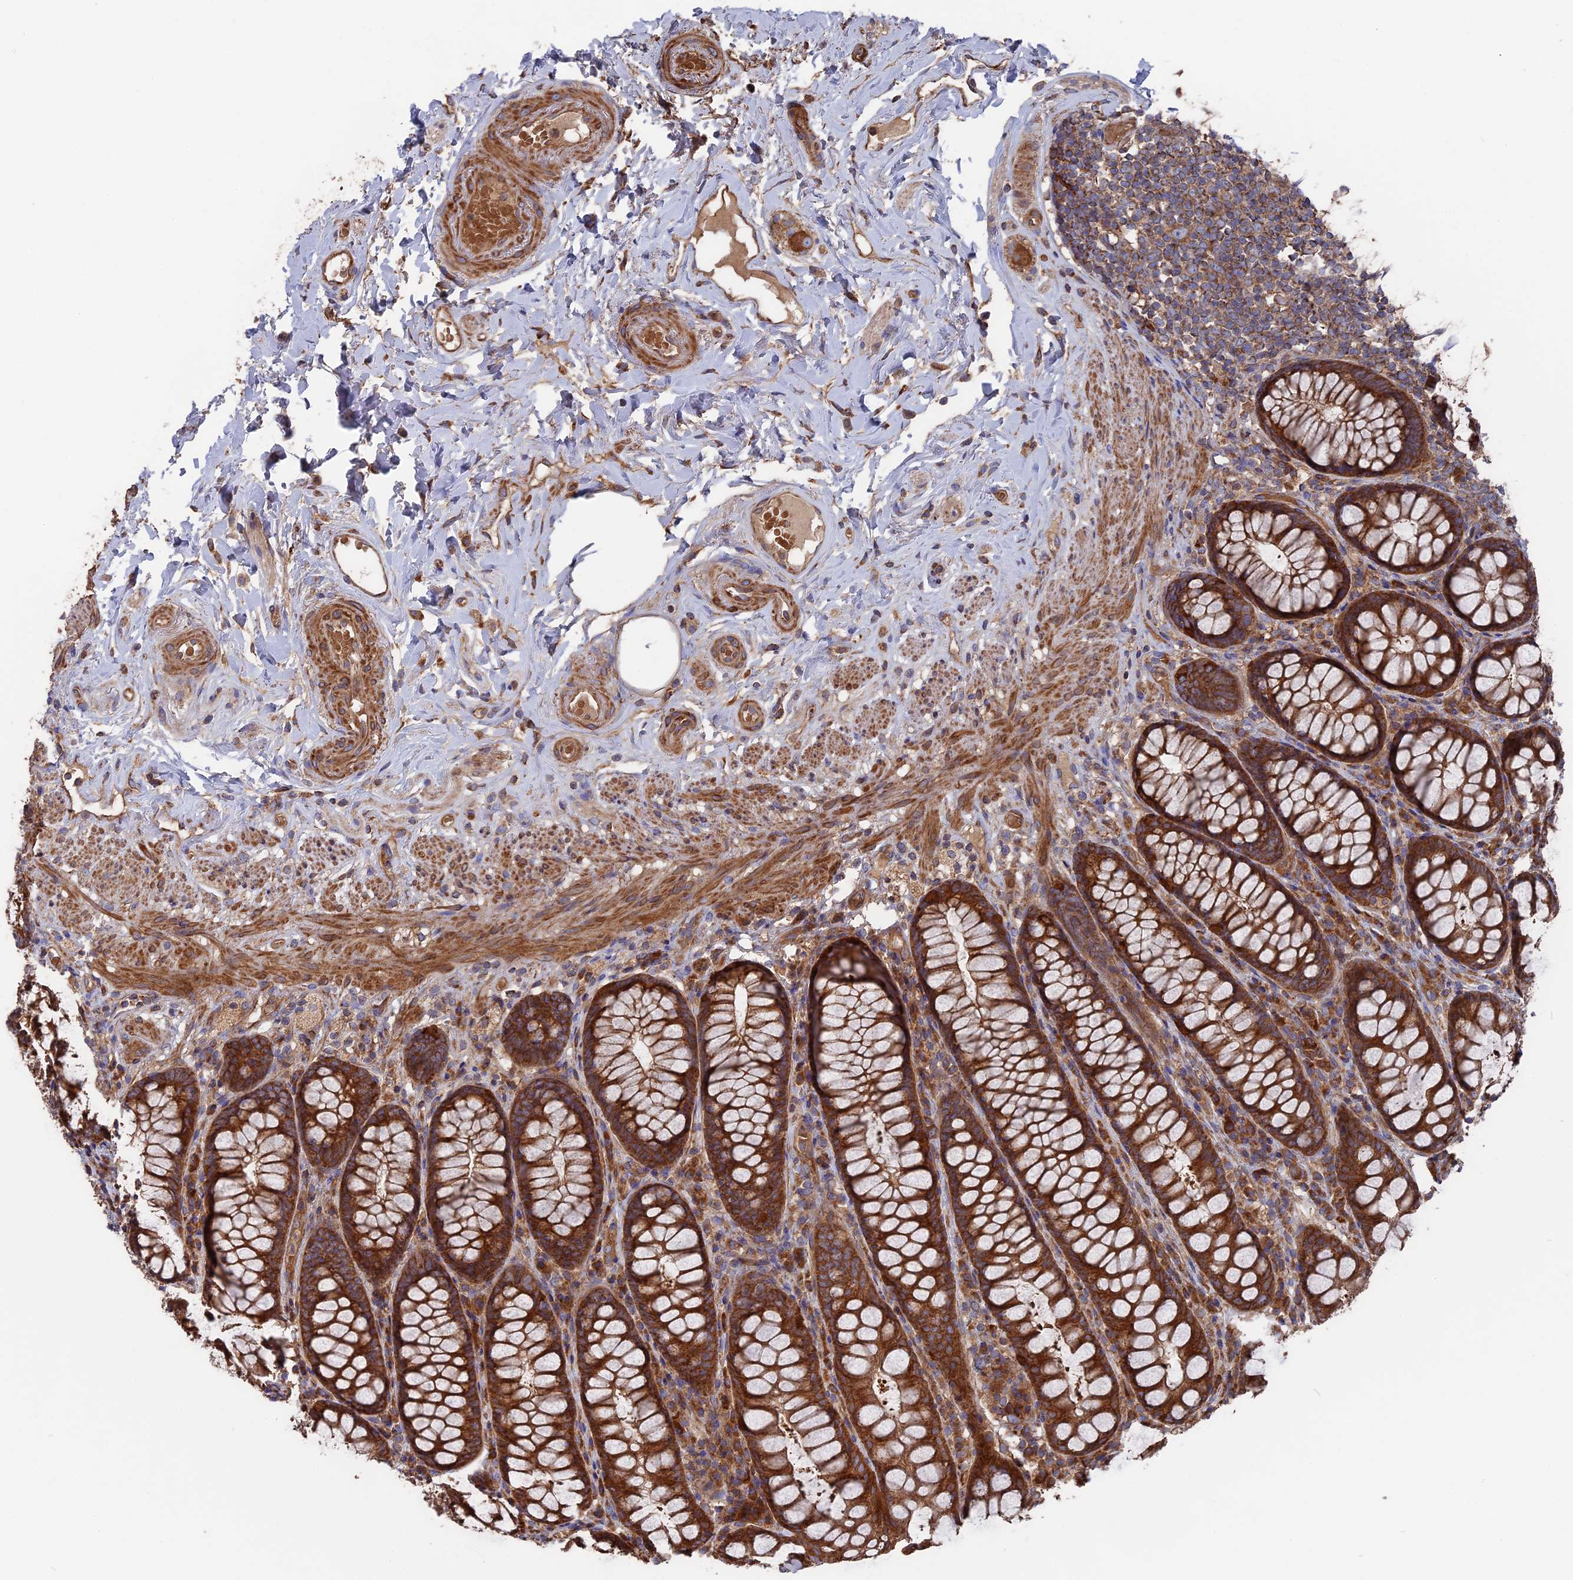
{"staining": {"intensity": "strong", "quantity": ">75%", "location": "cytoplasmic/membranous"}, "tissue": "rectum", "cell_type": "Glandular cells", "image_type": "normal", "snomed": [{"axis": "morphology", "description": "Normal tissue, NOS"}, {"axis": "topography", "description": "Rectum"}], "caption": "Glandular cells display high levels of strong cytoplasmic/membranous staining in about >75% of cells in benign human rectum.", "gene": "TELO2", "patient": {"sex": "male", "age": 83}}